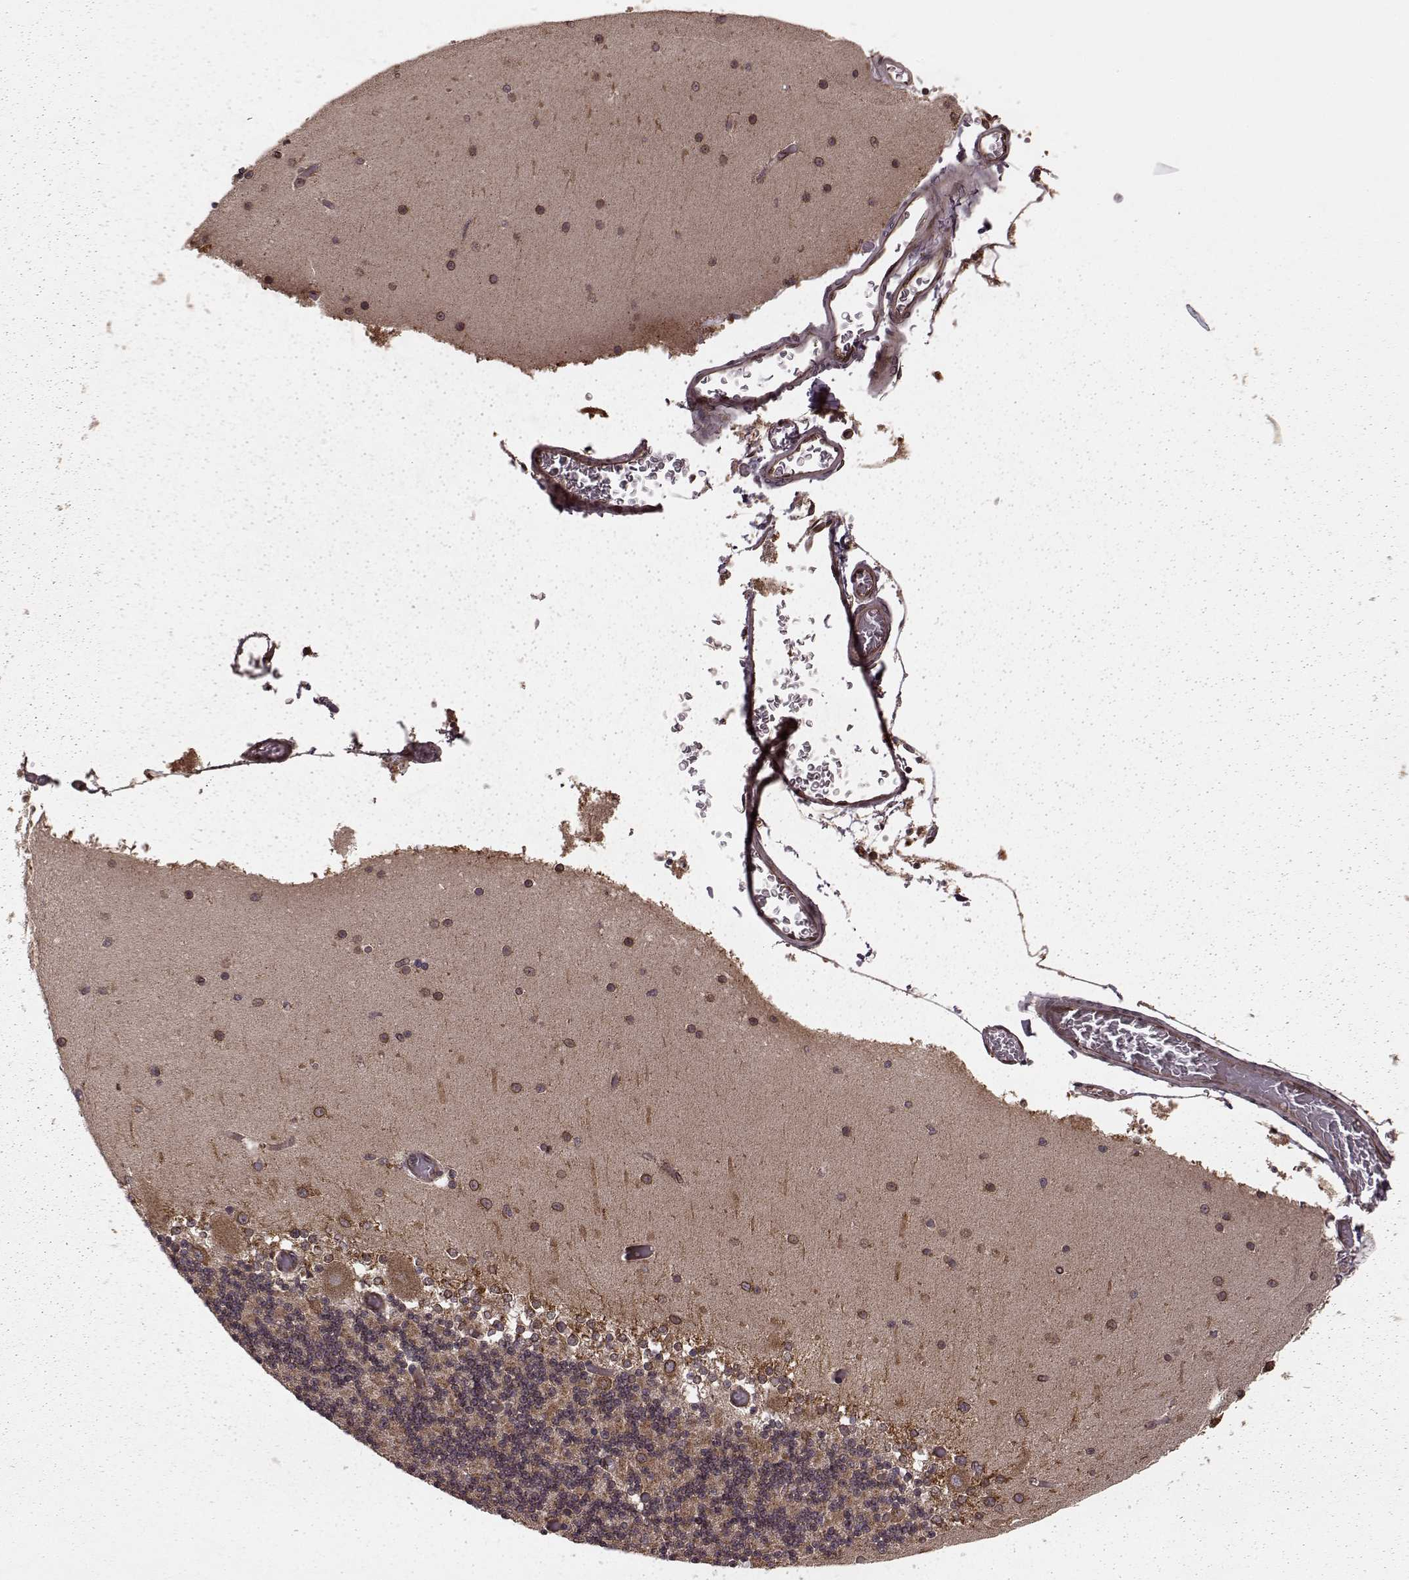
{"staining": {"intensity": "moderate", "quantity": ">75%", "location": "cytoplasmic/membranous"}, "tissue": "cerebellum", "cell_type": "Cells in granular layer", "image_type": "normal", "snomed": [{"axis": "morphology", "description": "Normal tissue, NOS"}, {"axis": "topography", "description": "Cerebellum"}], "caption": "Immunohistochemistry micrograph of normal human cerebellum stained for a protein (brown), which demonstrates medium levels of moderate cytoplasmic/membranous staining in approximately >75% of cells in granular layer.", "gene": "AGPAT1", "patient": {"sex": "female", "age": 28}}